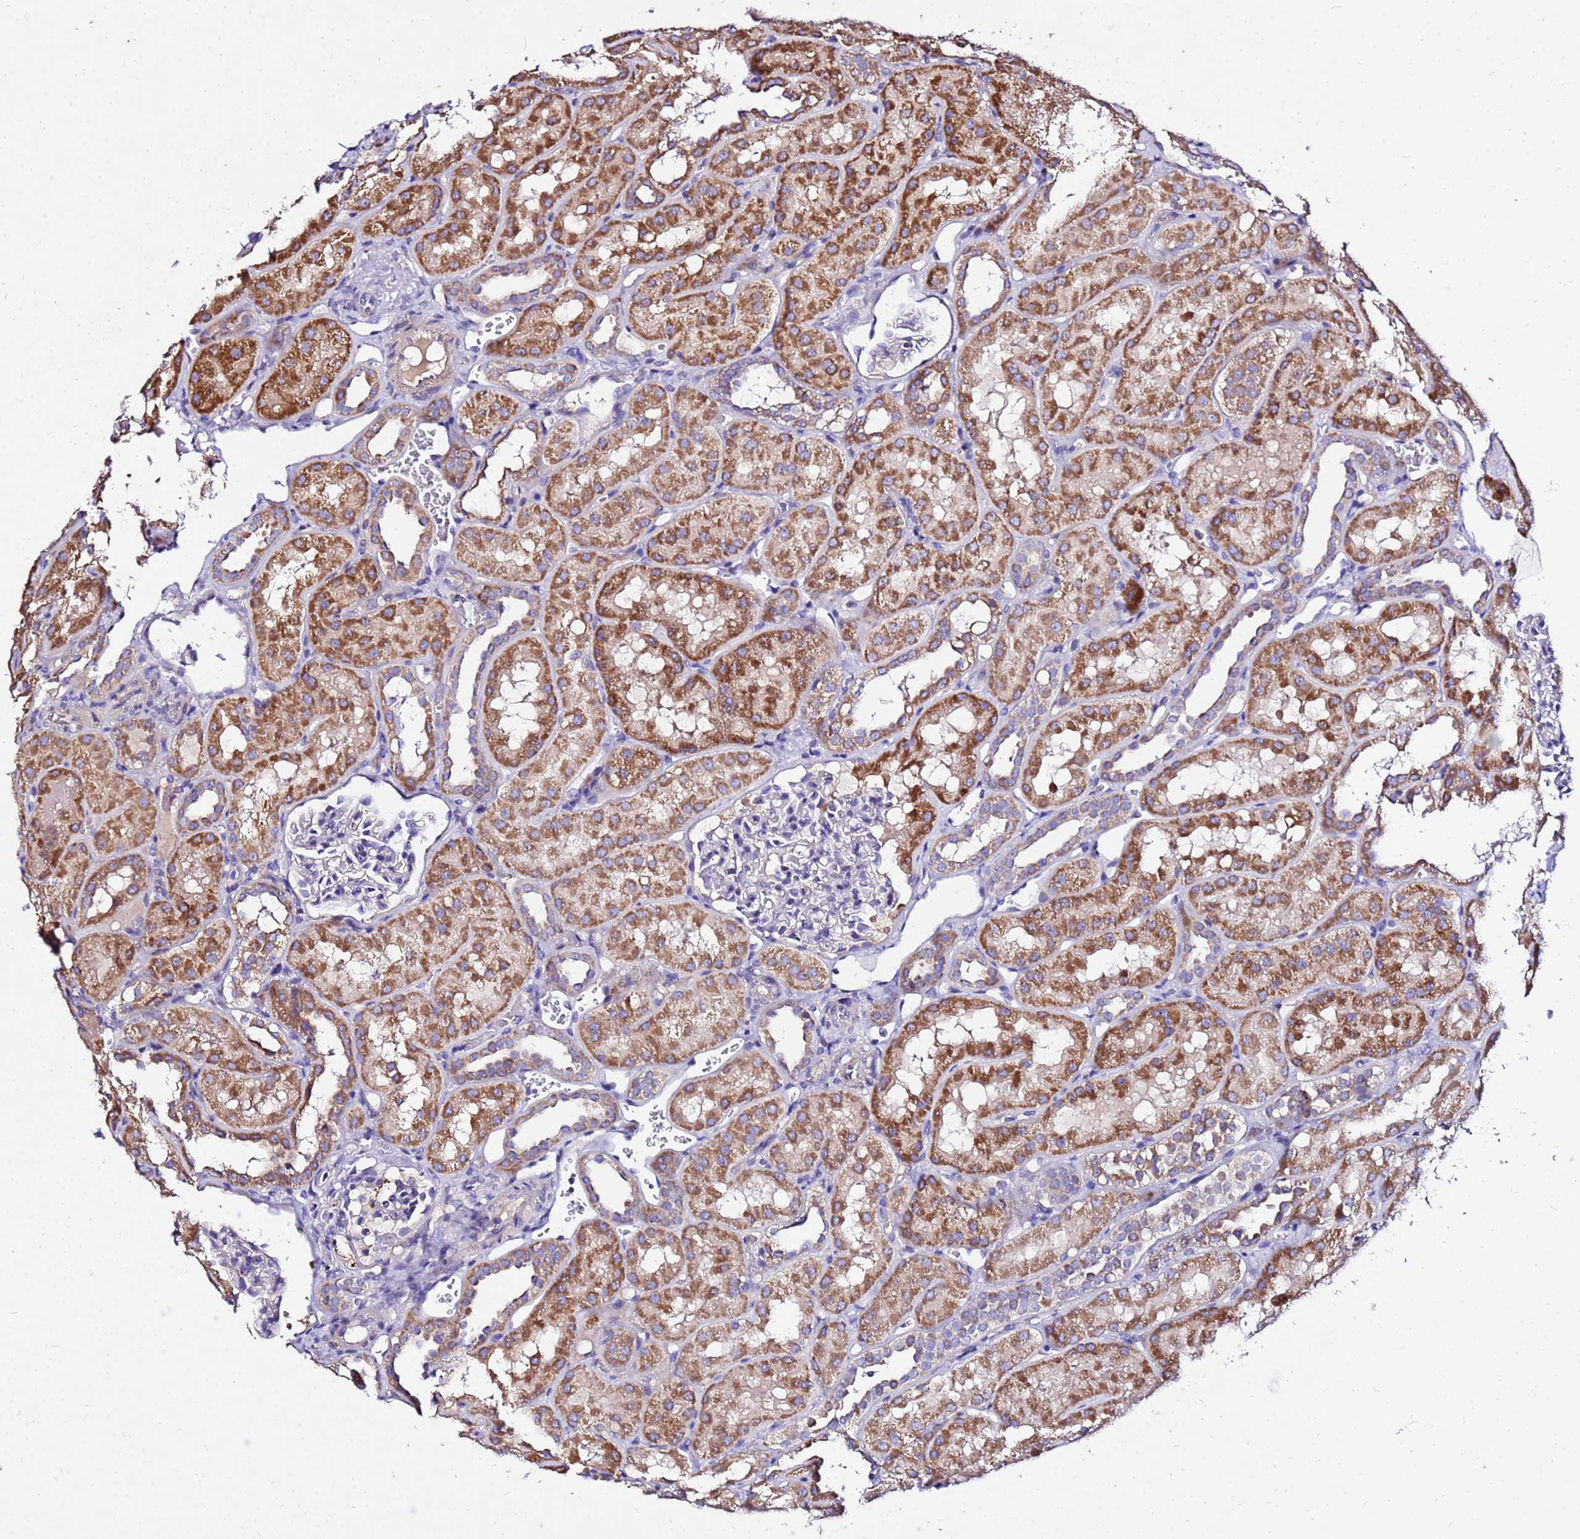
{"staining": {"intensity": "negative", "quantity": "none", "location": "none"}, "tissue": "kidney", "cell_type": "Cells in glomeruli", "image_type": "normal", "snomed": [{"axis": "morphology", "description": "Normal tissue, NOS"}, {"axis": "topography", "description": "Kidney"}, {"axis": "topography", "description": "Urinary bladder"}], "caption": "This is a histopathology image of IHC staining of unremarkable kidney, which shows no expression in cells in glomeruli.", "gene": "COX14", "patient": {"sex": "male", "age": 16}}